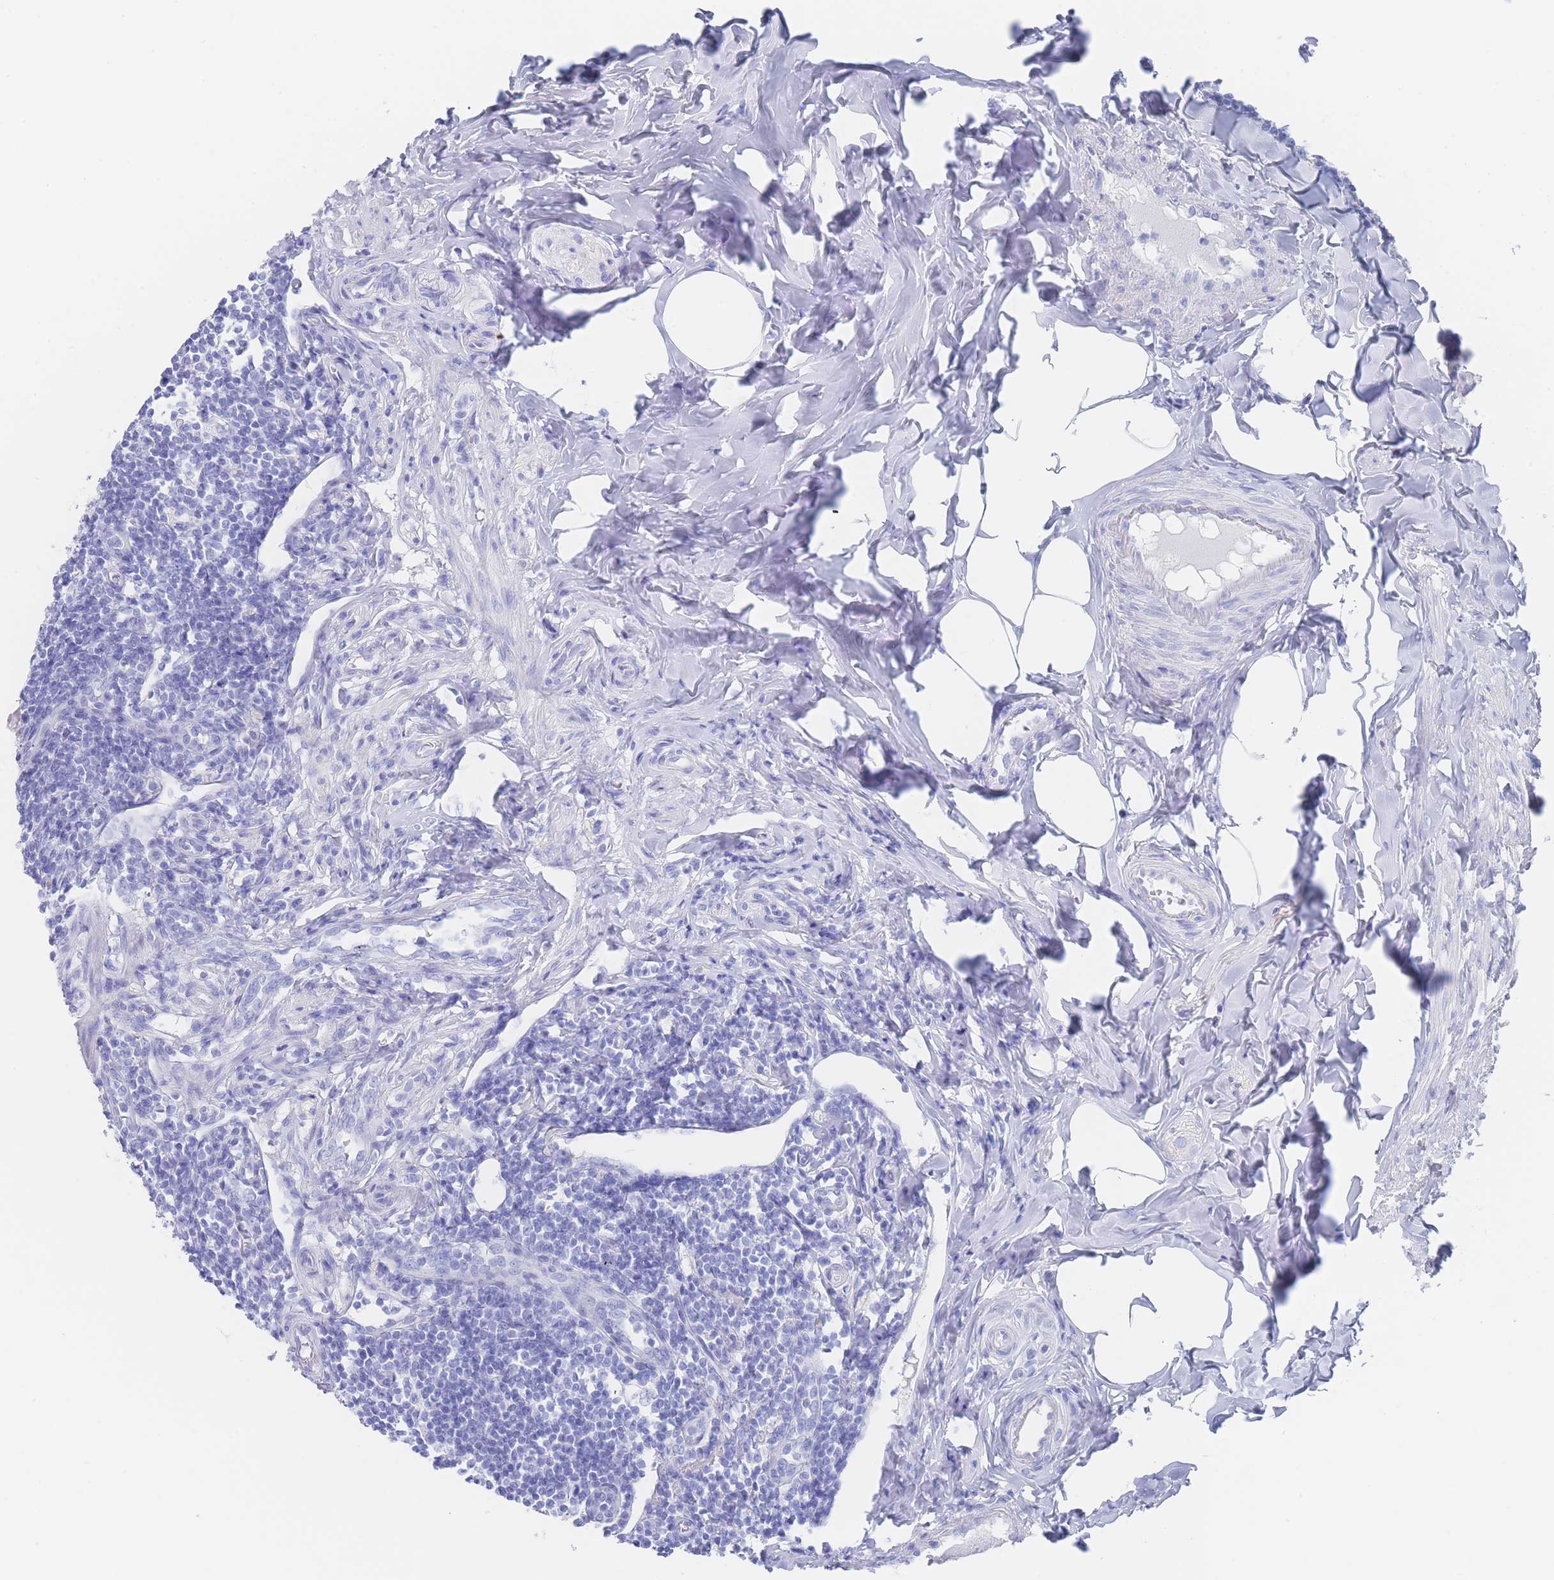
{"staining": {"intensity": "negative", "quantity": "none", "location": "none"}, "tissue": "appendix", "cell_type": "Glandular cells", "image_type": "normal", "snomed": [{"axis": "morphology", "description": "Normal tissue, NOS"}, {"axis": "topography", "description": "Appendix"}], "caption": "The micrograph displays no significant positivity in glandular cells of appendix. Brightfield microscopy of IHC stained with DAB (3,3'-diaminobenzidine) (brown) and hematoxylin (blue), captured at high magnification.", "gene": "LRRC37A2", "patient": {"sex": "female", "age": 33}}